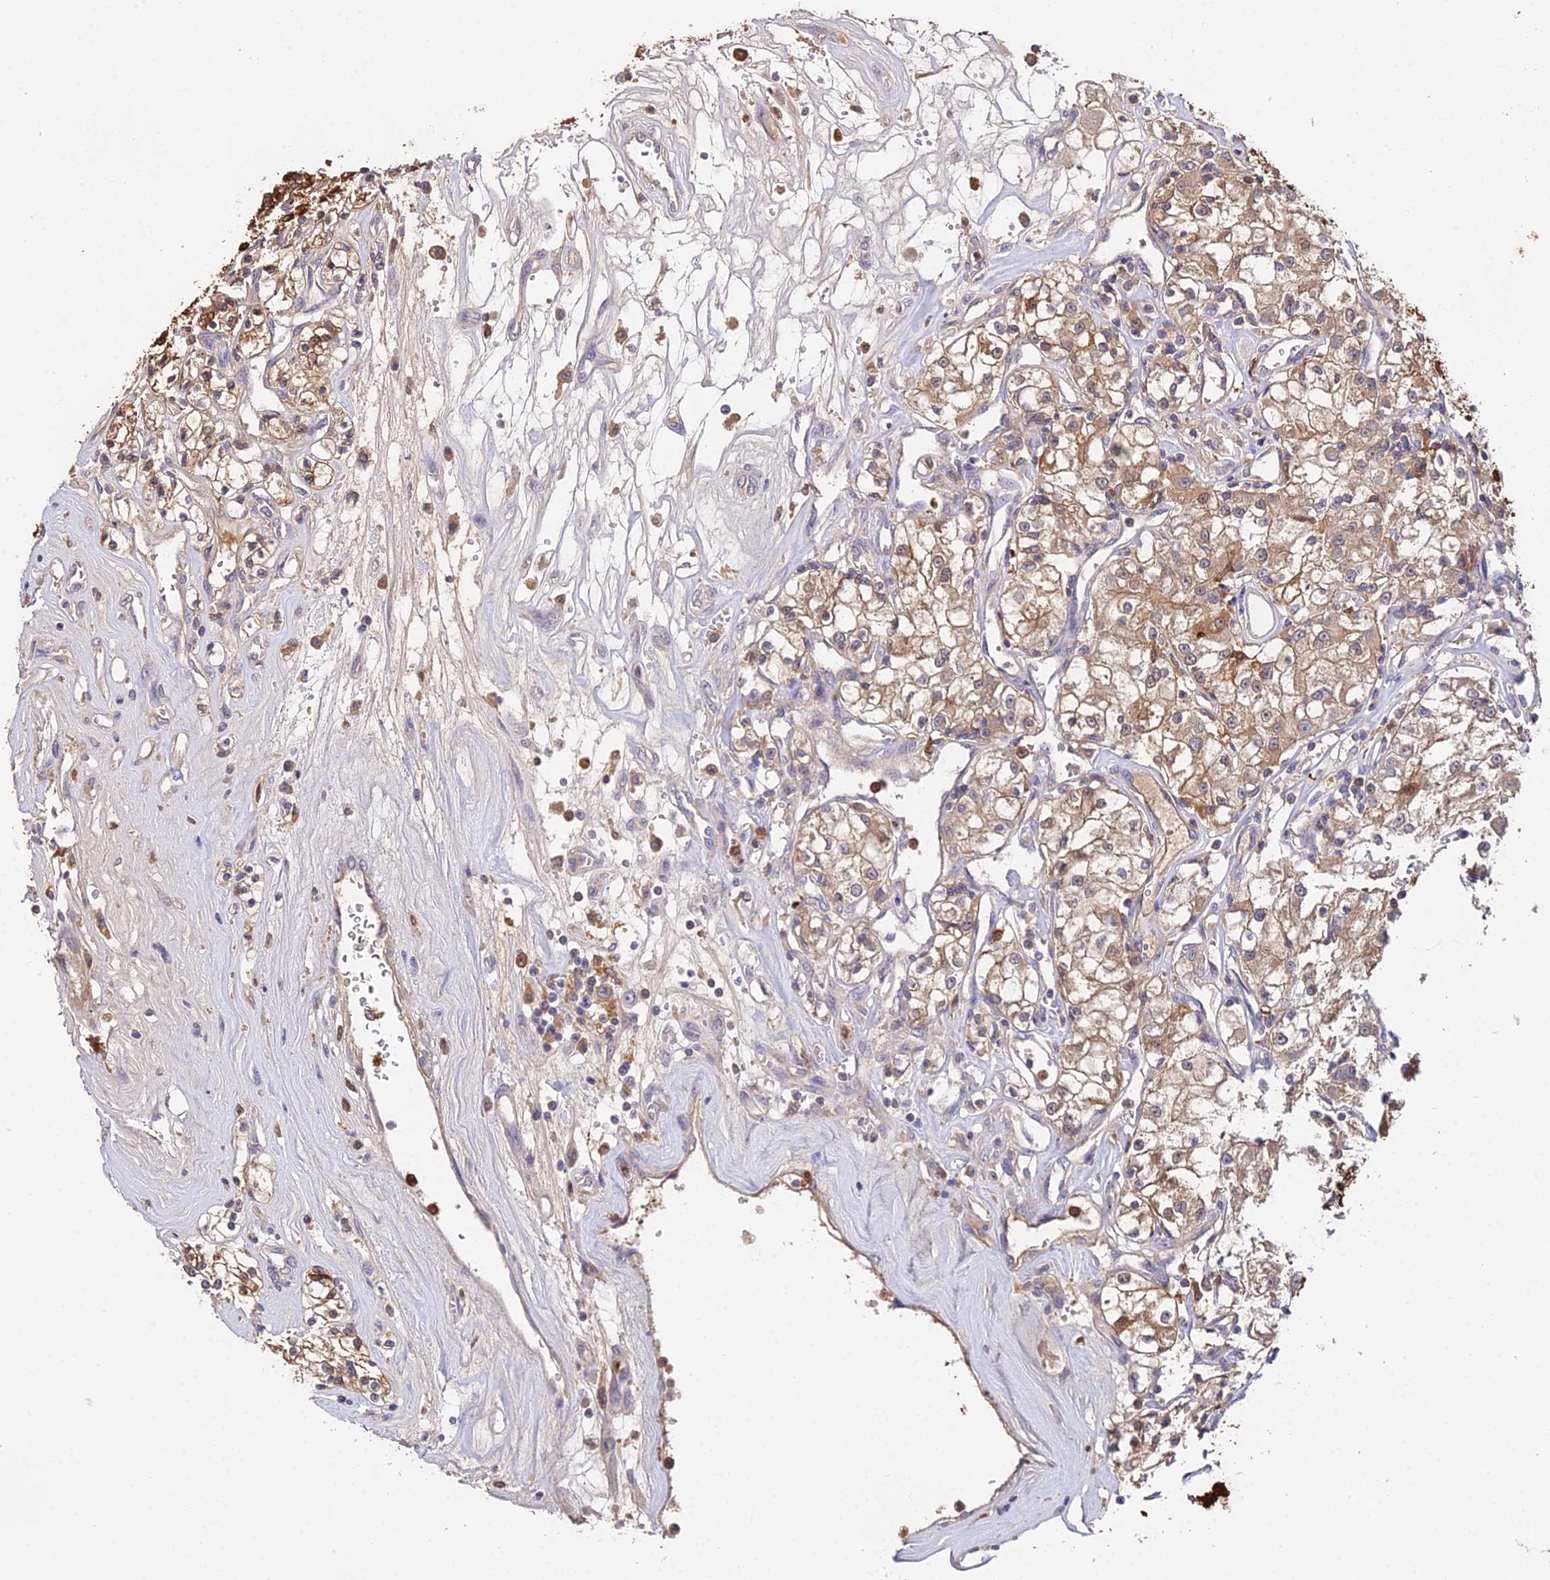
{"staining": {"intensity": "strong", "quantity": "25%-75%", "location": "cytoplasmic/membranous"}, "tissue": "renal cancer", "cell_type": "Tumor cells", "image_type": "cancer", "snomed": [{"axis": "morphology", "description": "Adenocarcinoma, NOS"}, {"axis": "topography", "description": "Kidney"}], "caption": "IHC (DAB (3,3'-diaminobenzidine)) staining of adenocarcinoma (renal) reveals strong cytoplasmic/membranous protein positivity in about 25%-75% of tumor cells.", "gene": "FBP1", "patient": {"sex": "female", "age": 59}}